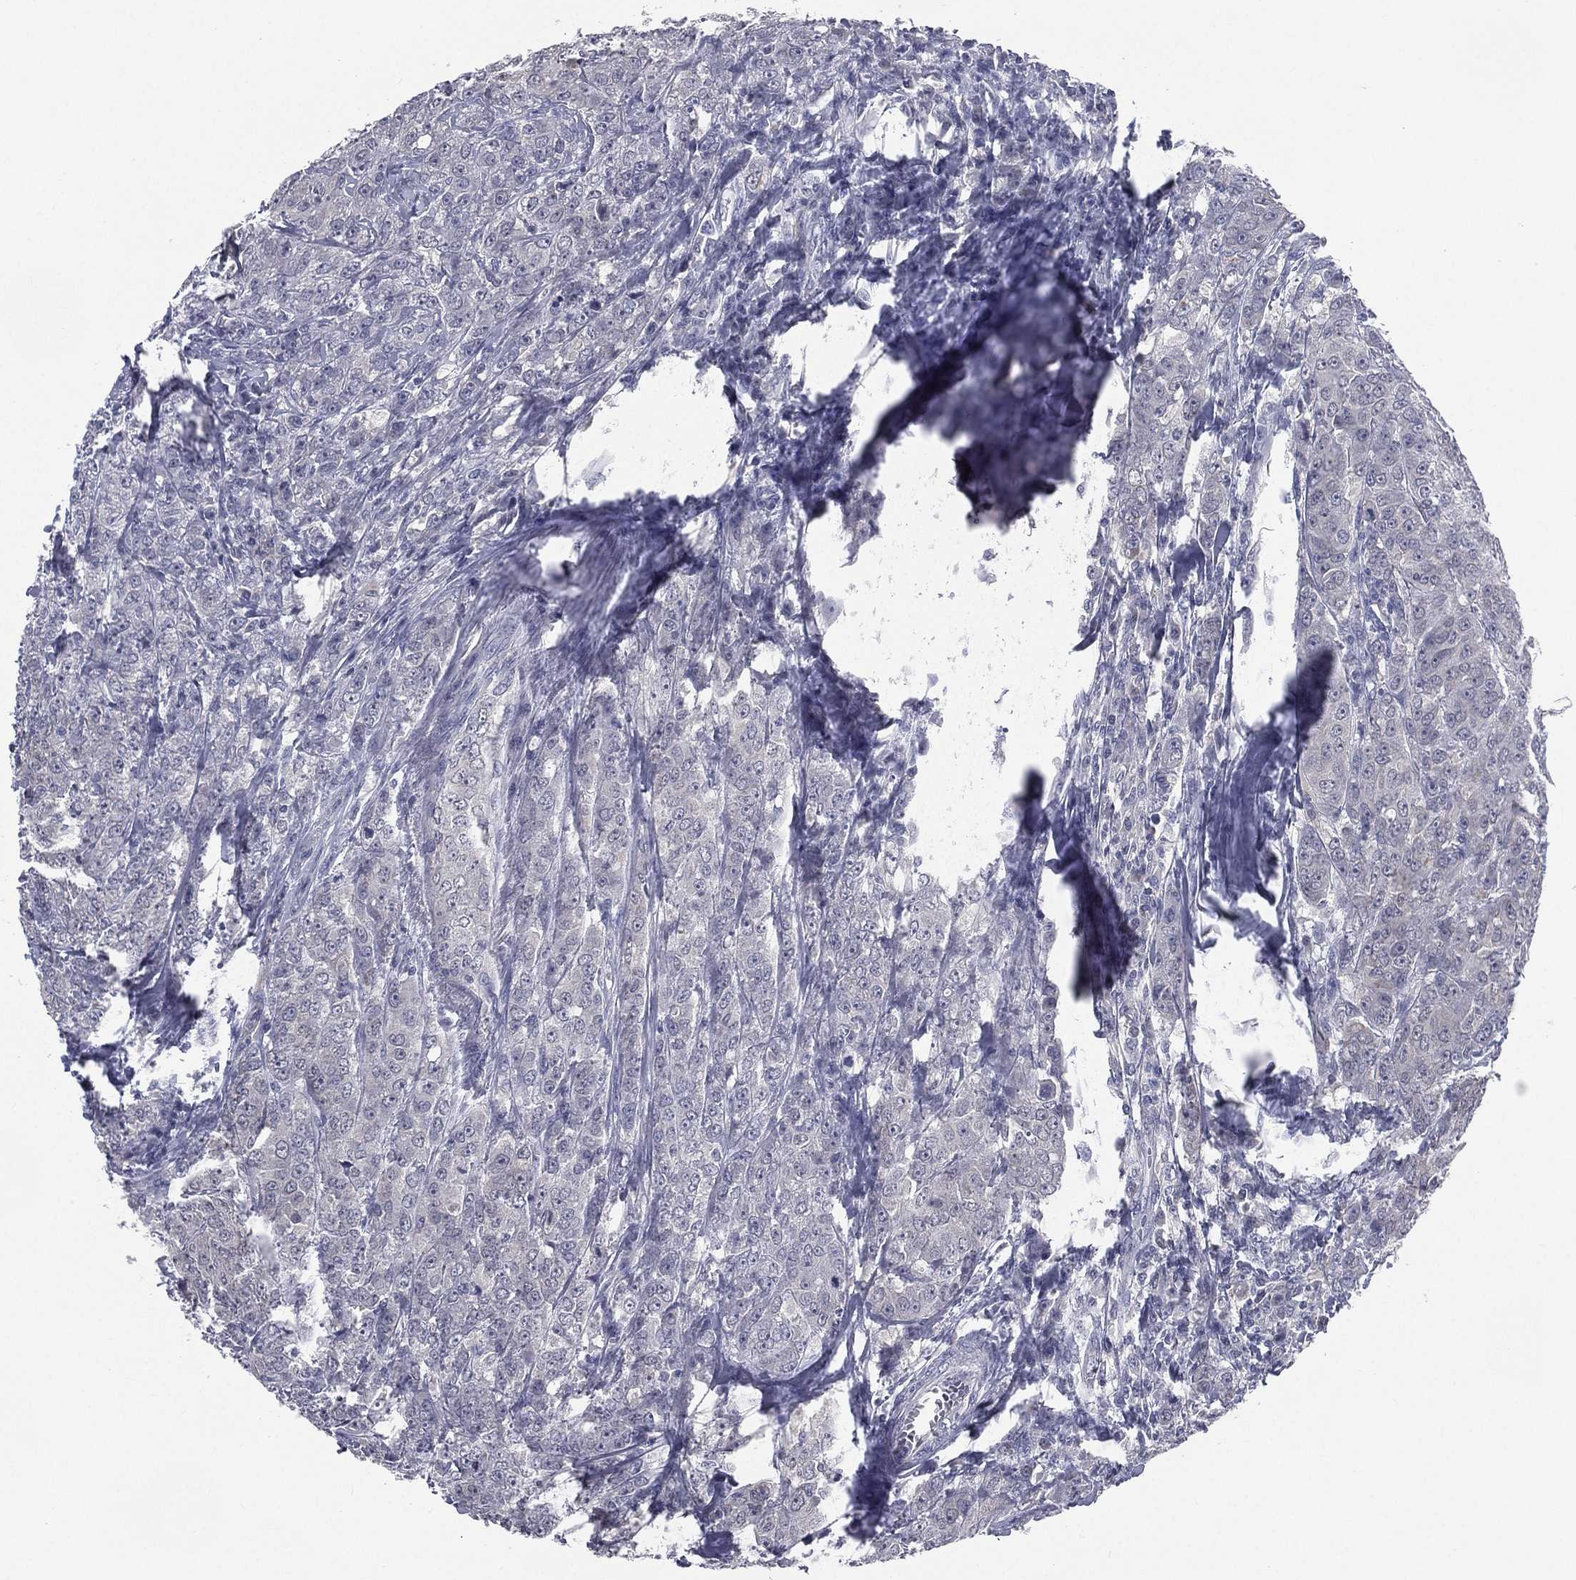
{"staining": {"intensity": "negative", "quantity": "none", "location": "none"}, "tissue": "breast cancer", "cell_type": "Tumor cells", "image_type": "cancer", "snomed": [{"axis": "morphology", "description": "Duct carcinoma"}, {"axis": "topography", "description": "Breast"}], "caption": "DAB immunohistochemical staining of breast cancer (intraductal carcinoma) shows no significant staining in tumor cells.", "gene": "IFT27", "patient": {"sex": "female", "age": 43}}